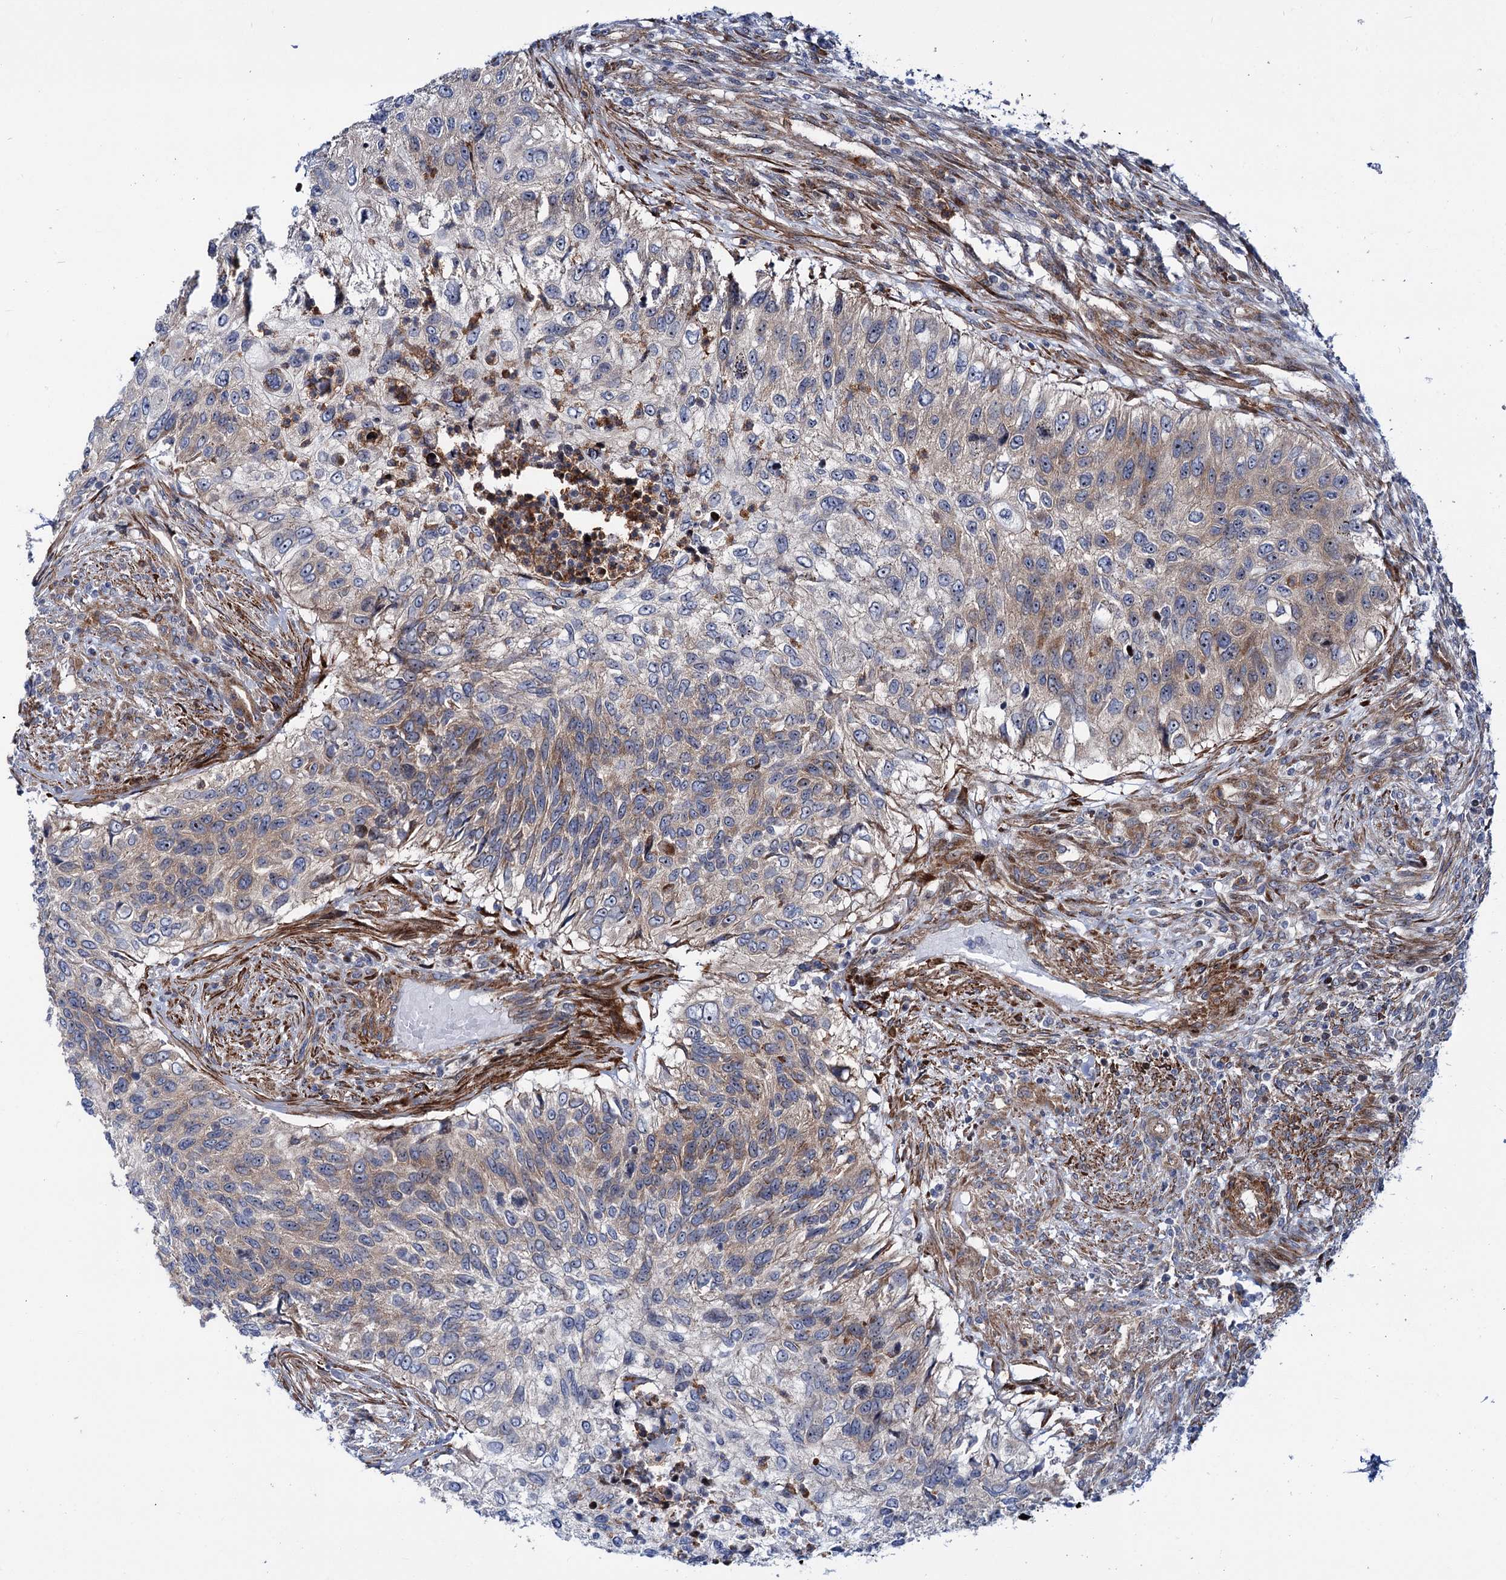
{"staining": {"intensity": "weak", "quantity": "25%-75%", "location": "cytoplasmic/membranous"}, "tissue": "urothelial cancer", "cell_type": "Tumor cells", "image_type": "cancer", "snomed": [{"axis": "morphology", "description": "Urothelial carcinoma, High grade"}, {"axis": "topography", "description": "Urinary bladder"}], "caption": "Weak cytoplasmic/membranous protein staining is present in approximately 25%-75% of tumor cells in urothelial cancer.", "gene": "THAP9", "patient": {"sex": "female", "age": 60}}